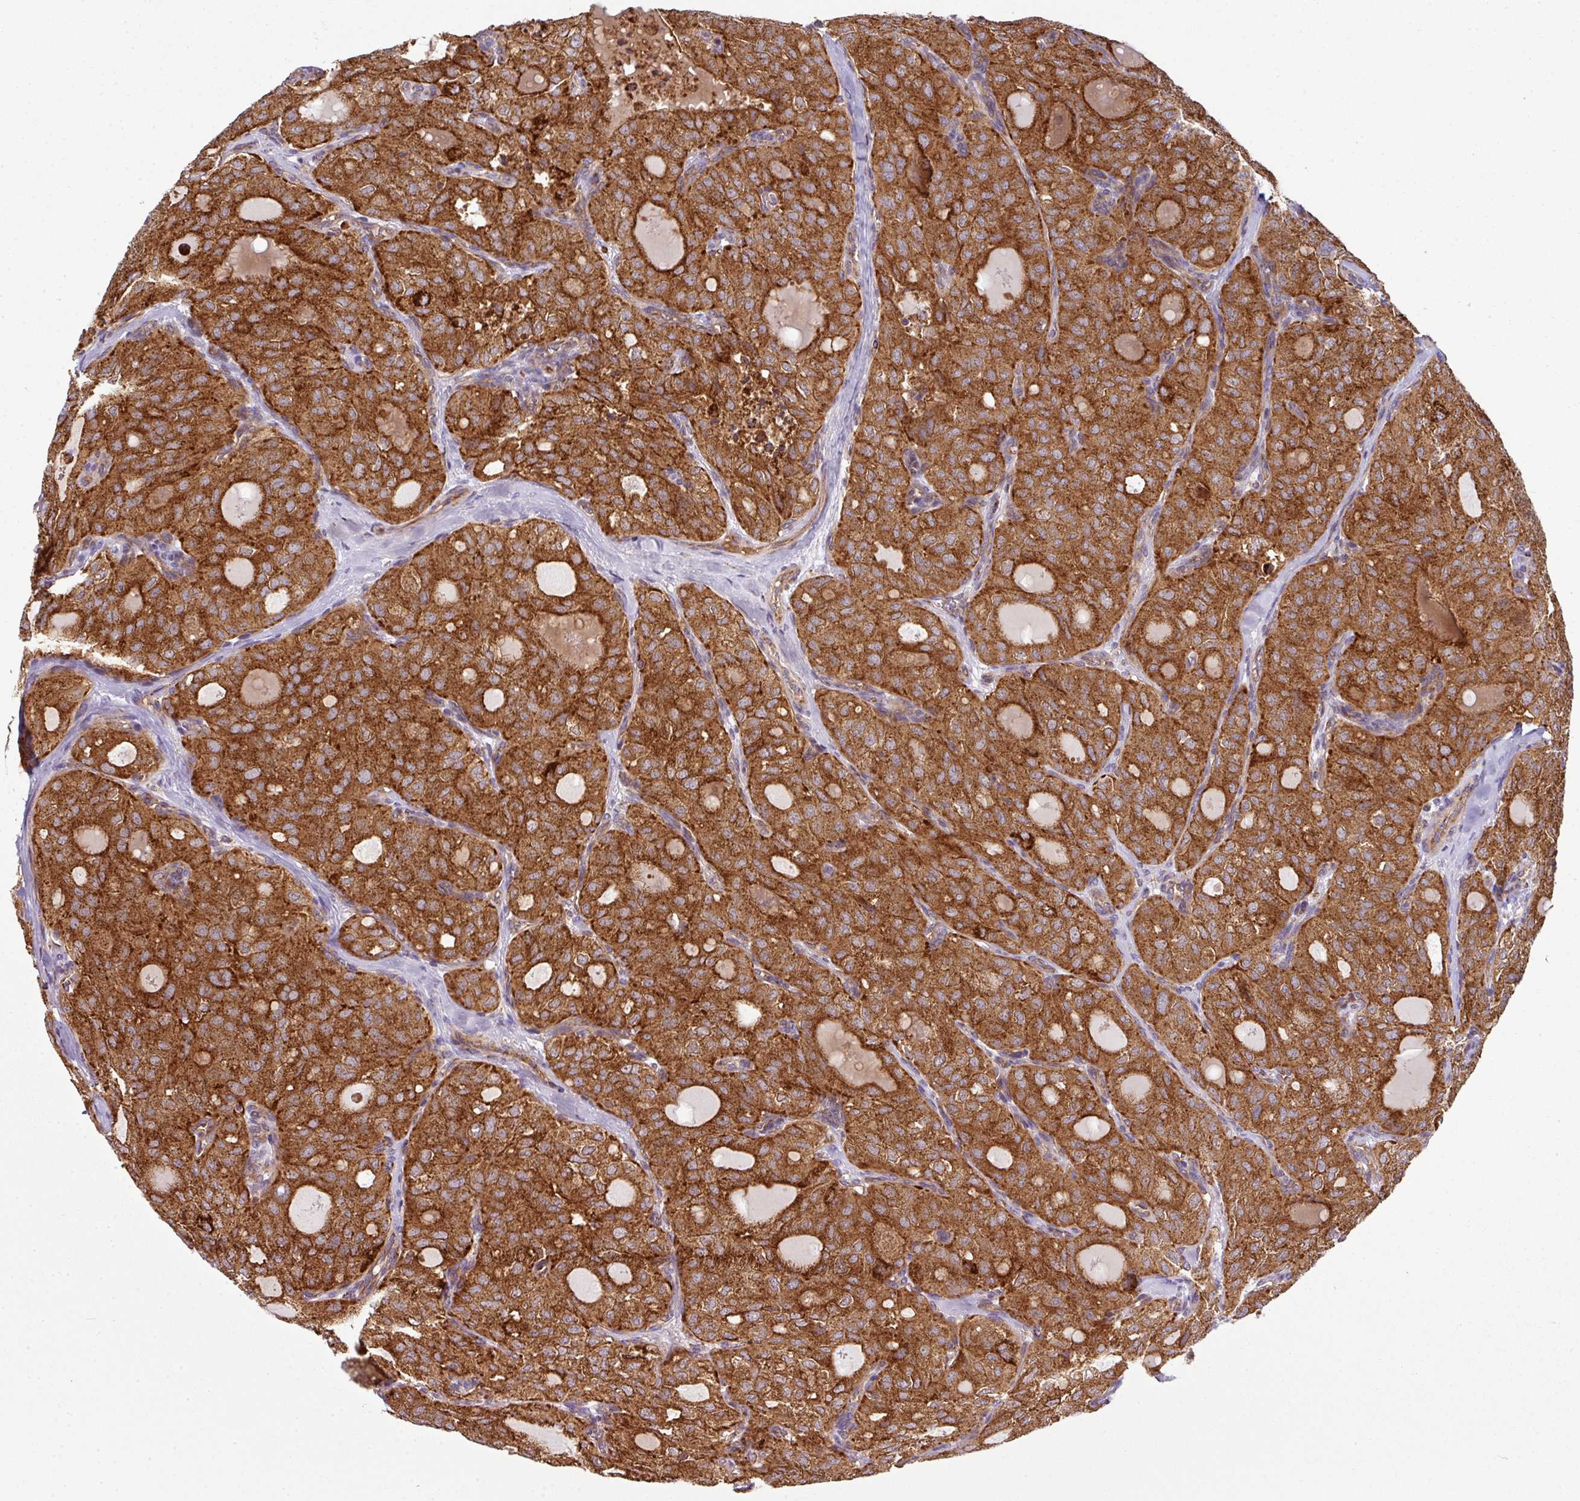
{"staining": {"intensity": "strong", "quantity": ">75%", "location": "cytoplasmic/membranous"}, "tissue": "thyroid cancer", "cell_type": "Tumor cells", "image_type": "cancer", "snomed": [{"axis": "morphology", "description": "Follicular adenoma carcinoma, NOS"}, {"axis": "topography", "description": "Thyroid gland"}], "caption": "Strong cytoplasmic/membranous expression is appreciated in approximately >75% of tumor cells in thyroid cancer (follicular adenoma carcinoma).", "gene": "PRELID3B", "patient": {"sex": "male", "age": 75}}